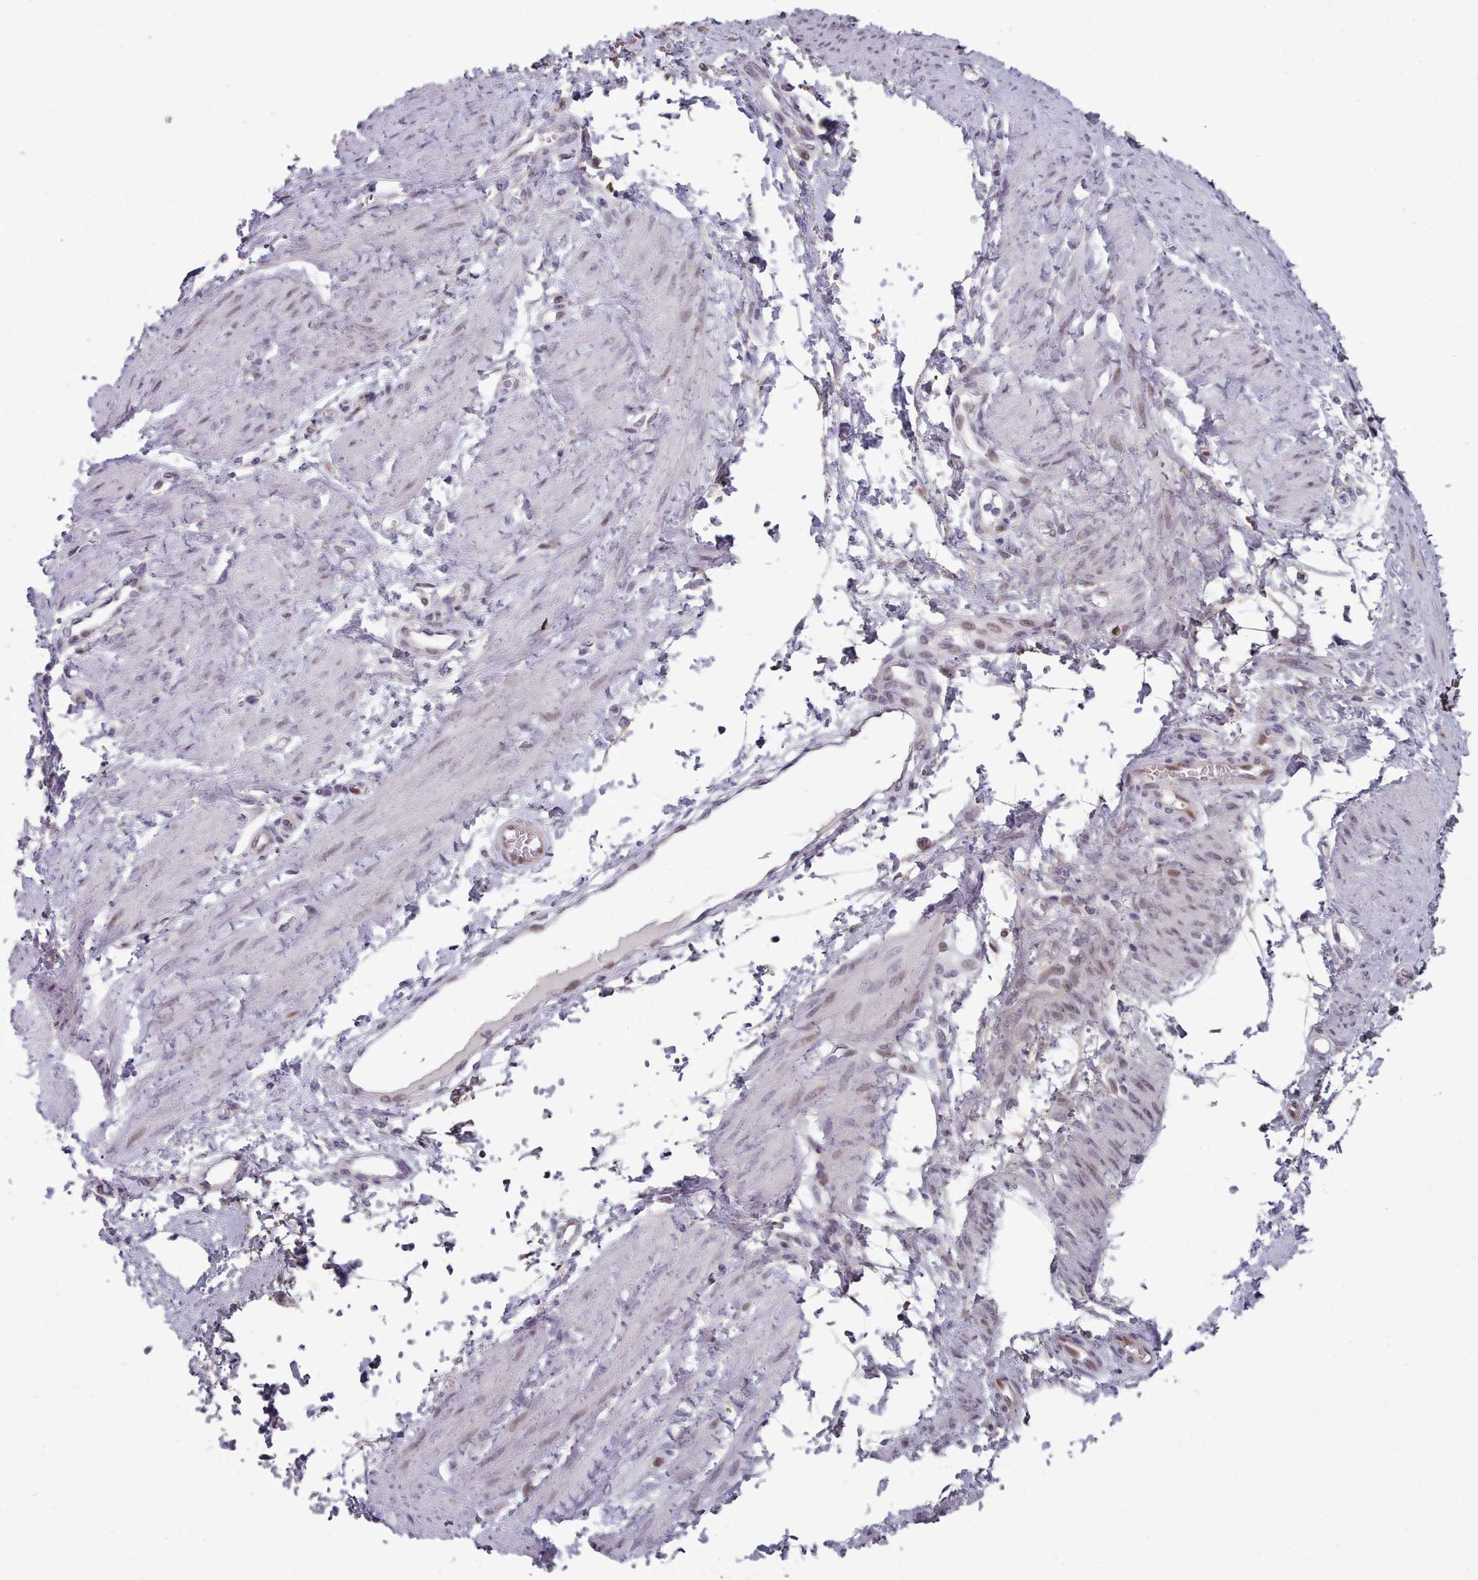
{"staining": {"intensity": "weak", "quantity": "<25%", "location": "nuclear"}, "tissue": "smooth muscle", "cell_type": "Smooth muscle cells", "image_type": "normal", "snomed": [{"axis": "morphology", "description": "Normal tissue, NOS"}, {"axis": "topography", "description": "Smooth muscle"}, {"axis": "topography", "description": "Uterus"}], "caption": "High power microscopy image of an immunohistochemistry micrograph of unremarkable smooth muscle, revealing no significant staining in smooth muscle cells. The staining was performed using DAB (3,3'-diaminobenzidine) to visualize the protein expression in brown, while the nuclei were stained in blue with hematoxylin (Magnification: 20x).", "gene": "GINS1", "patient": {"sex": "female", "age": 39}}